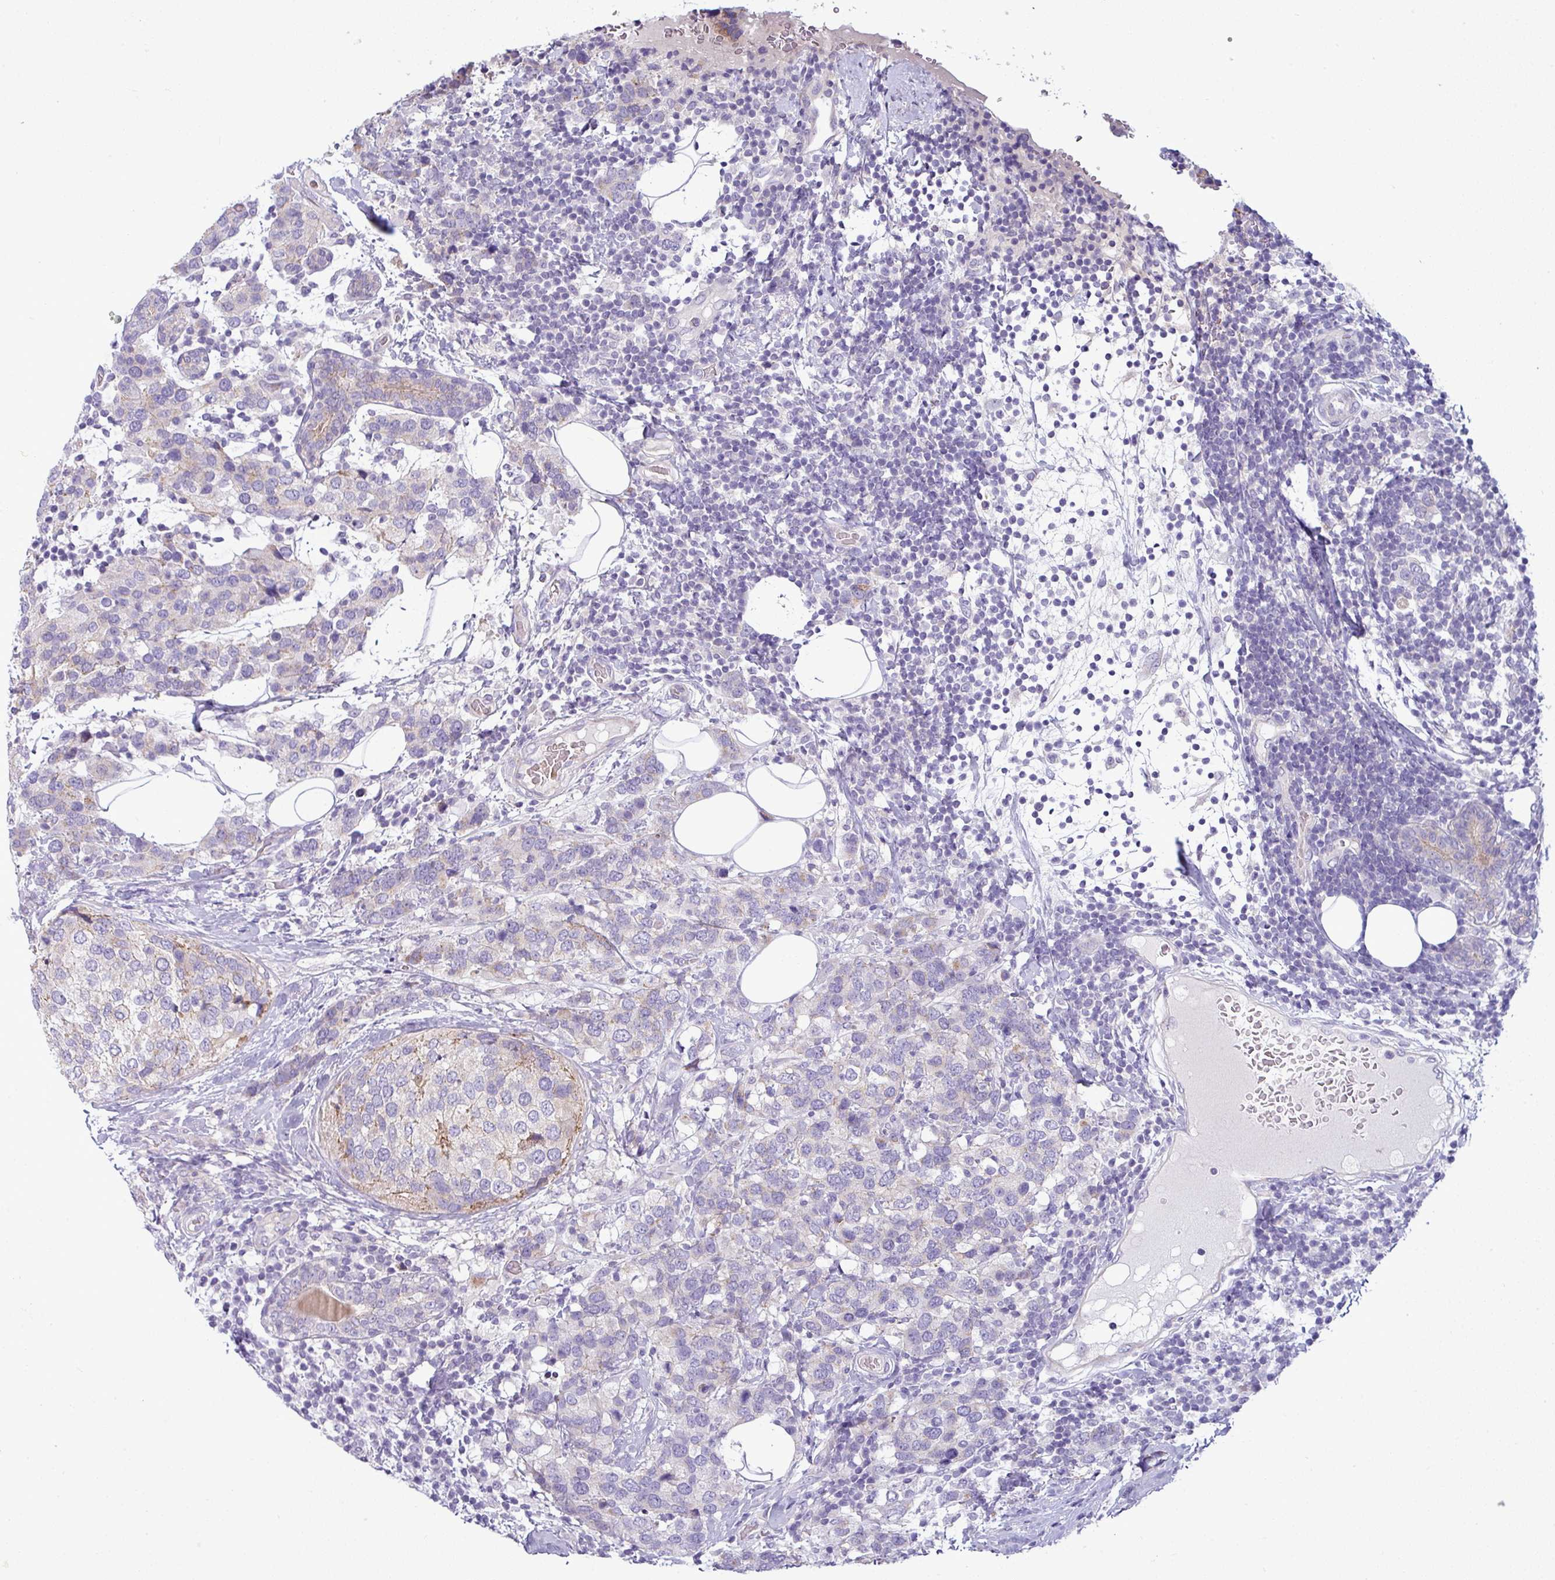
{"staining": {"intensity": "negative", "quantity": "none", "location": "none"}, "tissue": "breast cancer", "cell_type": "Tumor cells", "image_type": "cancer", "snomed": [{"axis": "morphology", "description": "Lobular carcinoma"}, {"axis": "topography", "description": "Breast"}], "caption": "Tumor cells show no significant positivity in breast cancer.", "gene": "ACAP3", "patient": {"sex": "female", "age": 59}}